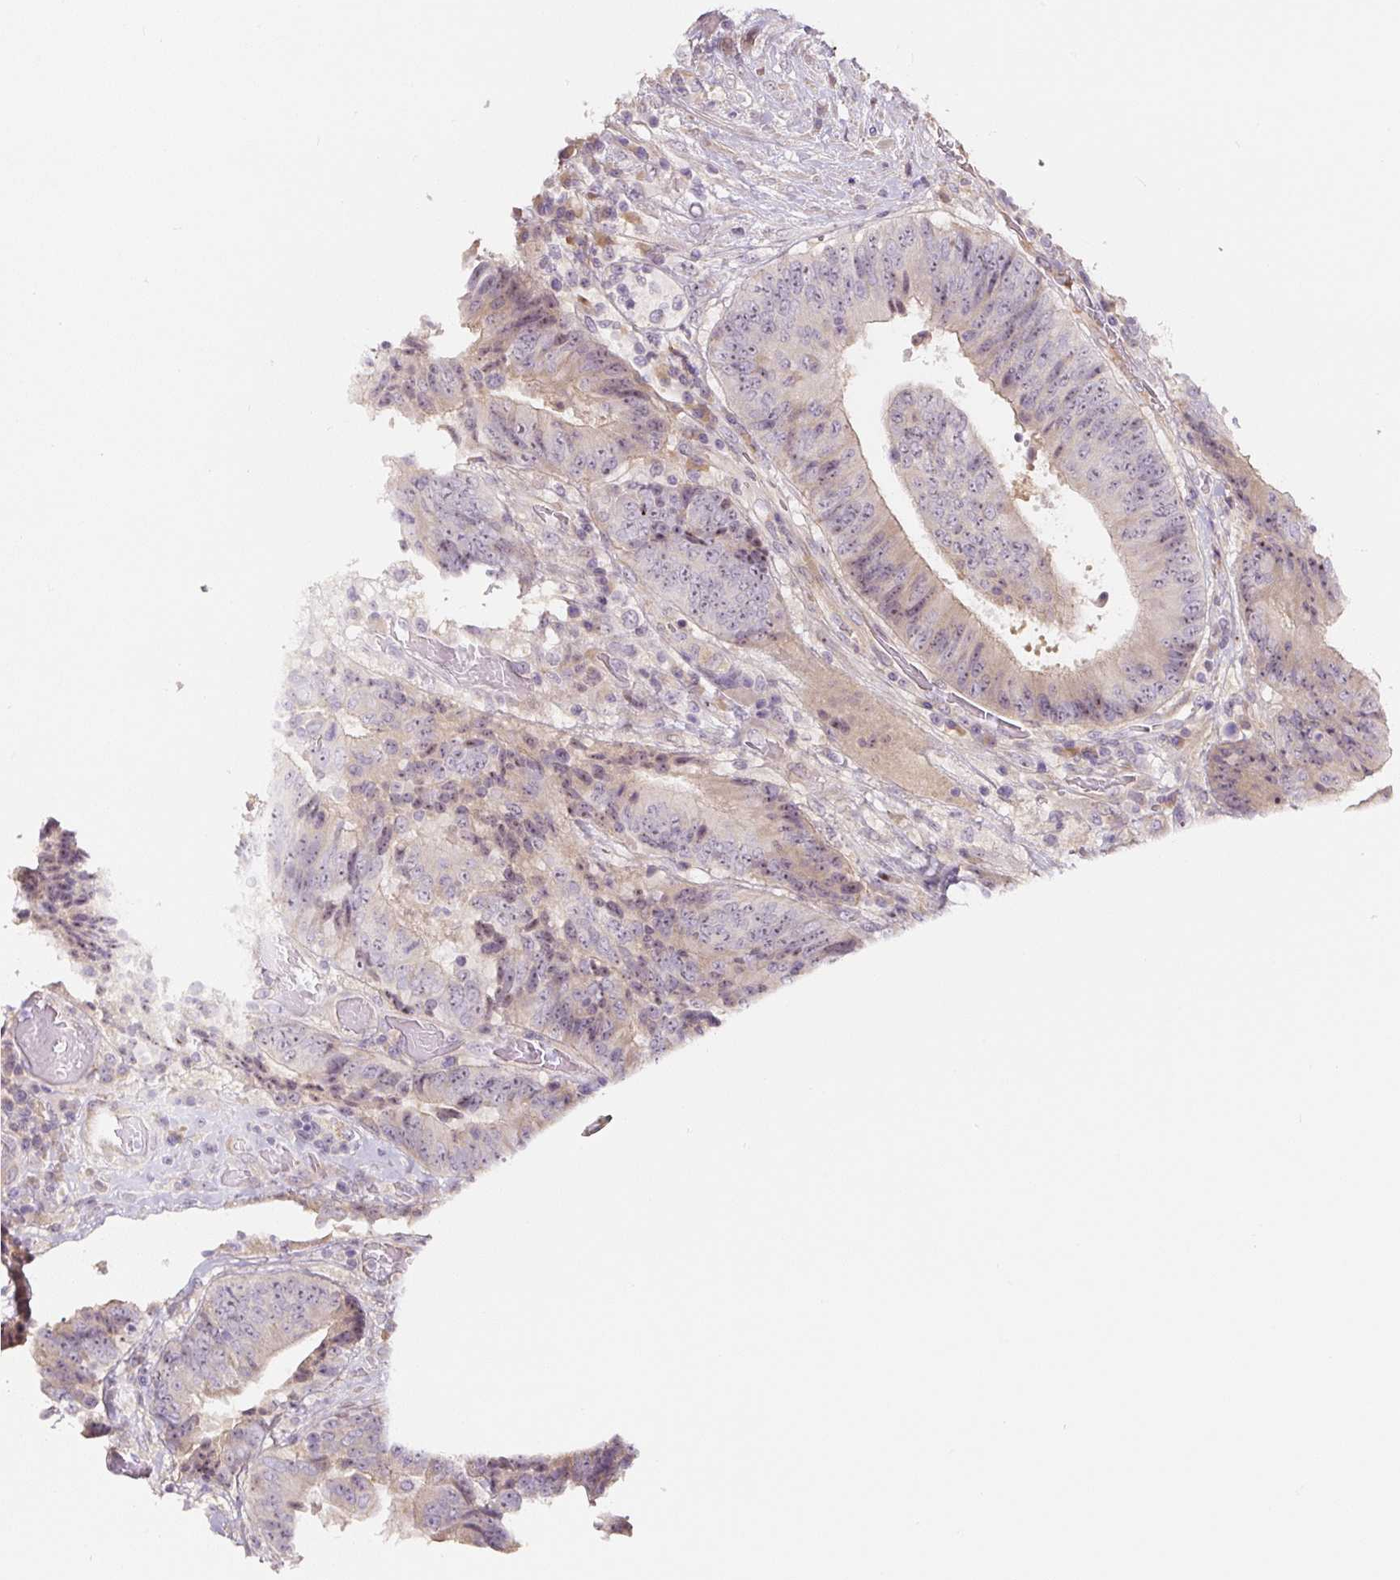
{"staining": {"intensity": "weak", "quantity": "<25%", "location": "cytoplasmic/membranous,nuclear"}, "tissue": "colorectal cancer", "cell_type": "Tumor cells", "image_type": "cancer", "snomed": [{"axis": "morphology", "description": "Adenocarcinoma, NOS"}, {"axis": "topography", "description": "Rectum"}], "caption": "A micrograph of colorectal cancer (adenocarcinoma) stained for a protein reveals no brown staining in tumor cells.", "gene": "PWWP3B", "patient": {"sex": "male", "age": 72}}